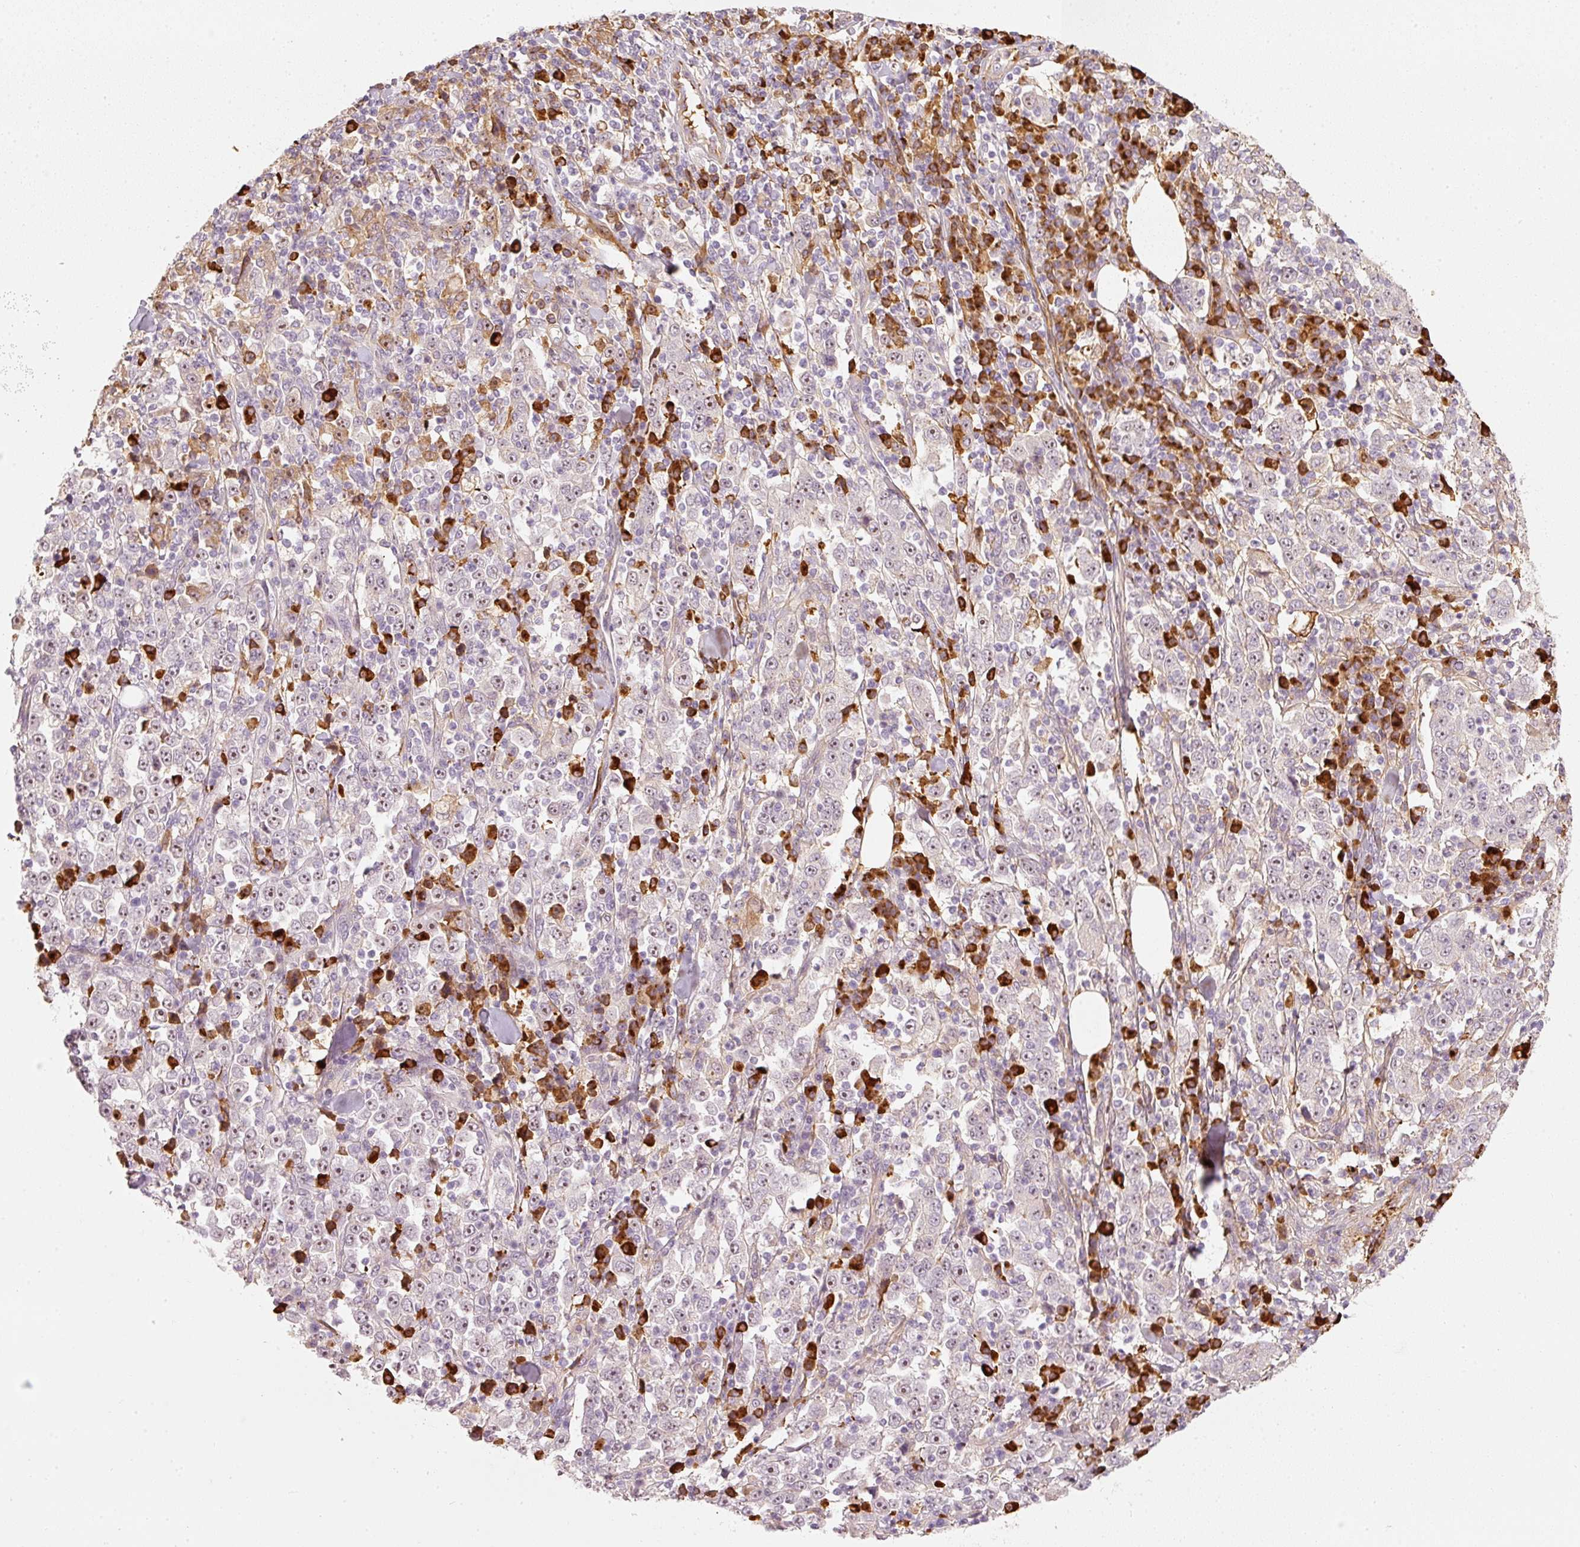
{"staining": {"intensity": "weak", "quantity": "<25%", "location": "cytoplasmic/membranous,nuclear"}, "tissue": "stomach cancer", "cell_type": "Tumor cells", "image_type": "cancer", "snomed": [{"axis": "morphology", "description": "Normal tissue, NOS"}, {"axis": "morphology", "description": "Adenocarcinoma, NOS"}, {"axis": "topography", "description": "Stomach, upper"}, {"axis": "topography", "description": "Stomach"}], "caption": "Protein analysis of stomach cancer shows no significant positivity in tumor cells.", "gene": "VCAM1", "patient": {"sex": "male", "age": 59}}